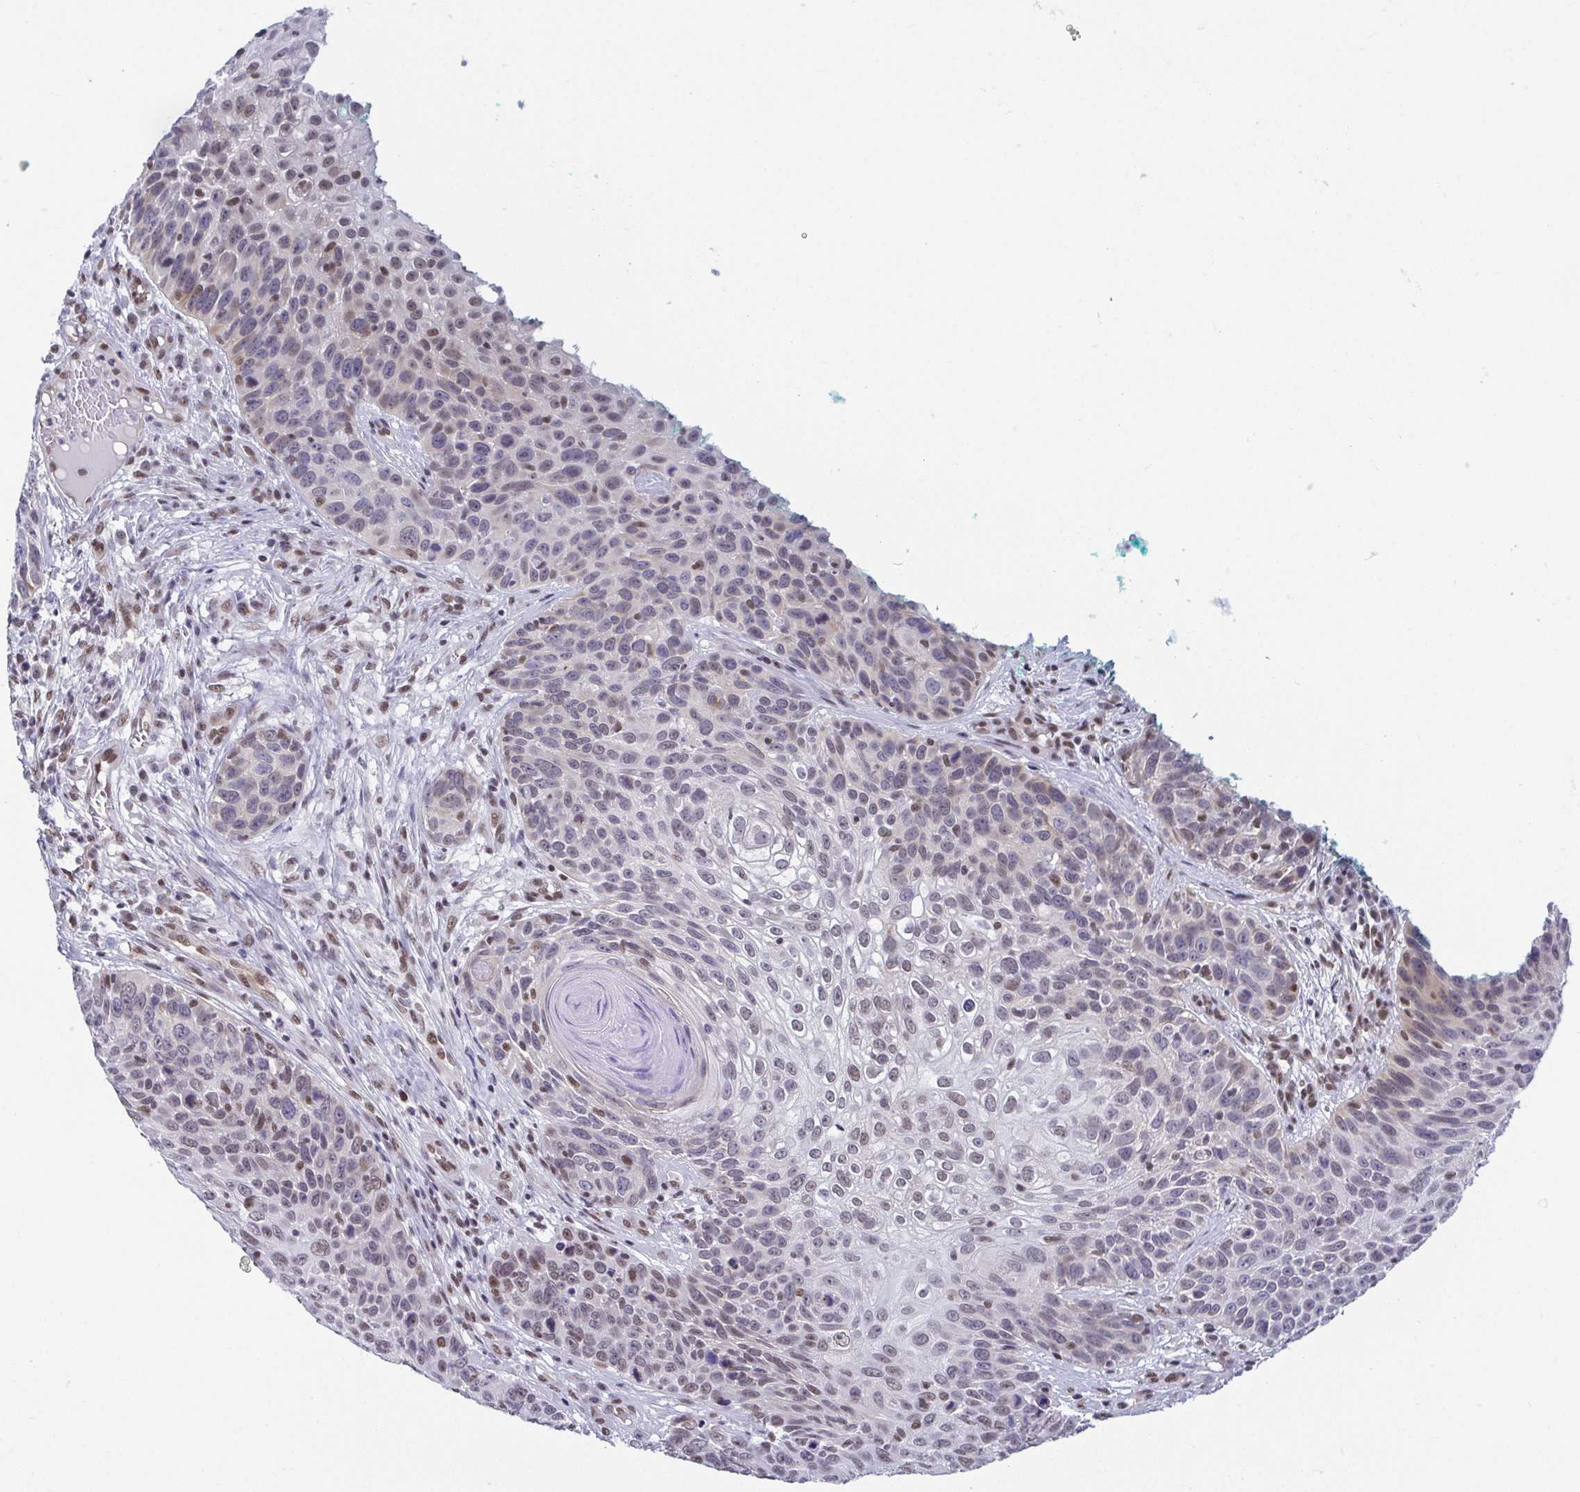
{"staining": {"intensity": "moderate", "quantity": "25%-75%", "location": "nuclear"}, "tissue": "skin cancer", "cell_type": "Tumor cells", "image_type": "cancer", "snomed": [{"axis": "morphology", "description": "Squamous cell carcinoma, NOS"}, {"axis": "topography", "description": "Skin"}], "caption": "This is an image of immunohistochemistry staining of squamous cell carcinoma (skin), which shows moderate staining in the nuclear of tumor cells.", "gene": "SLC7A10", "patient": {"sex": "male", "age": 92}}